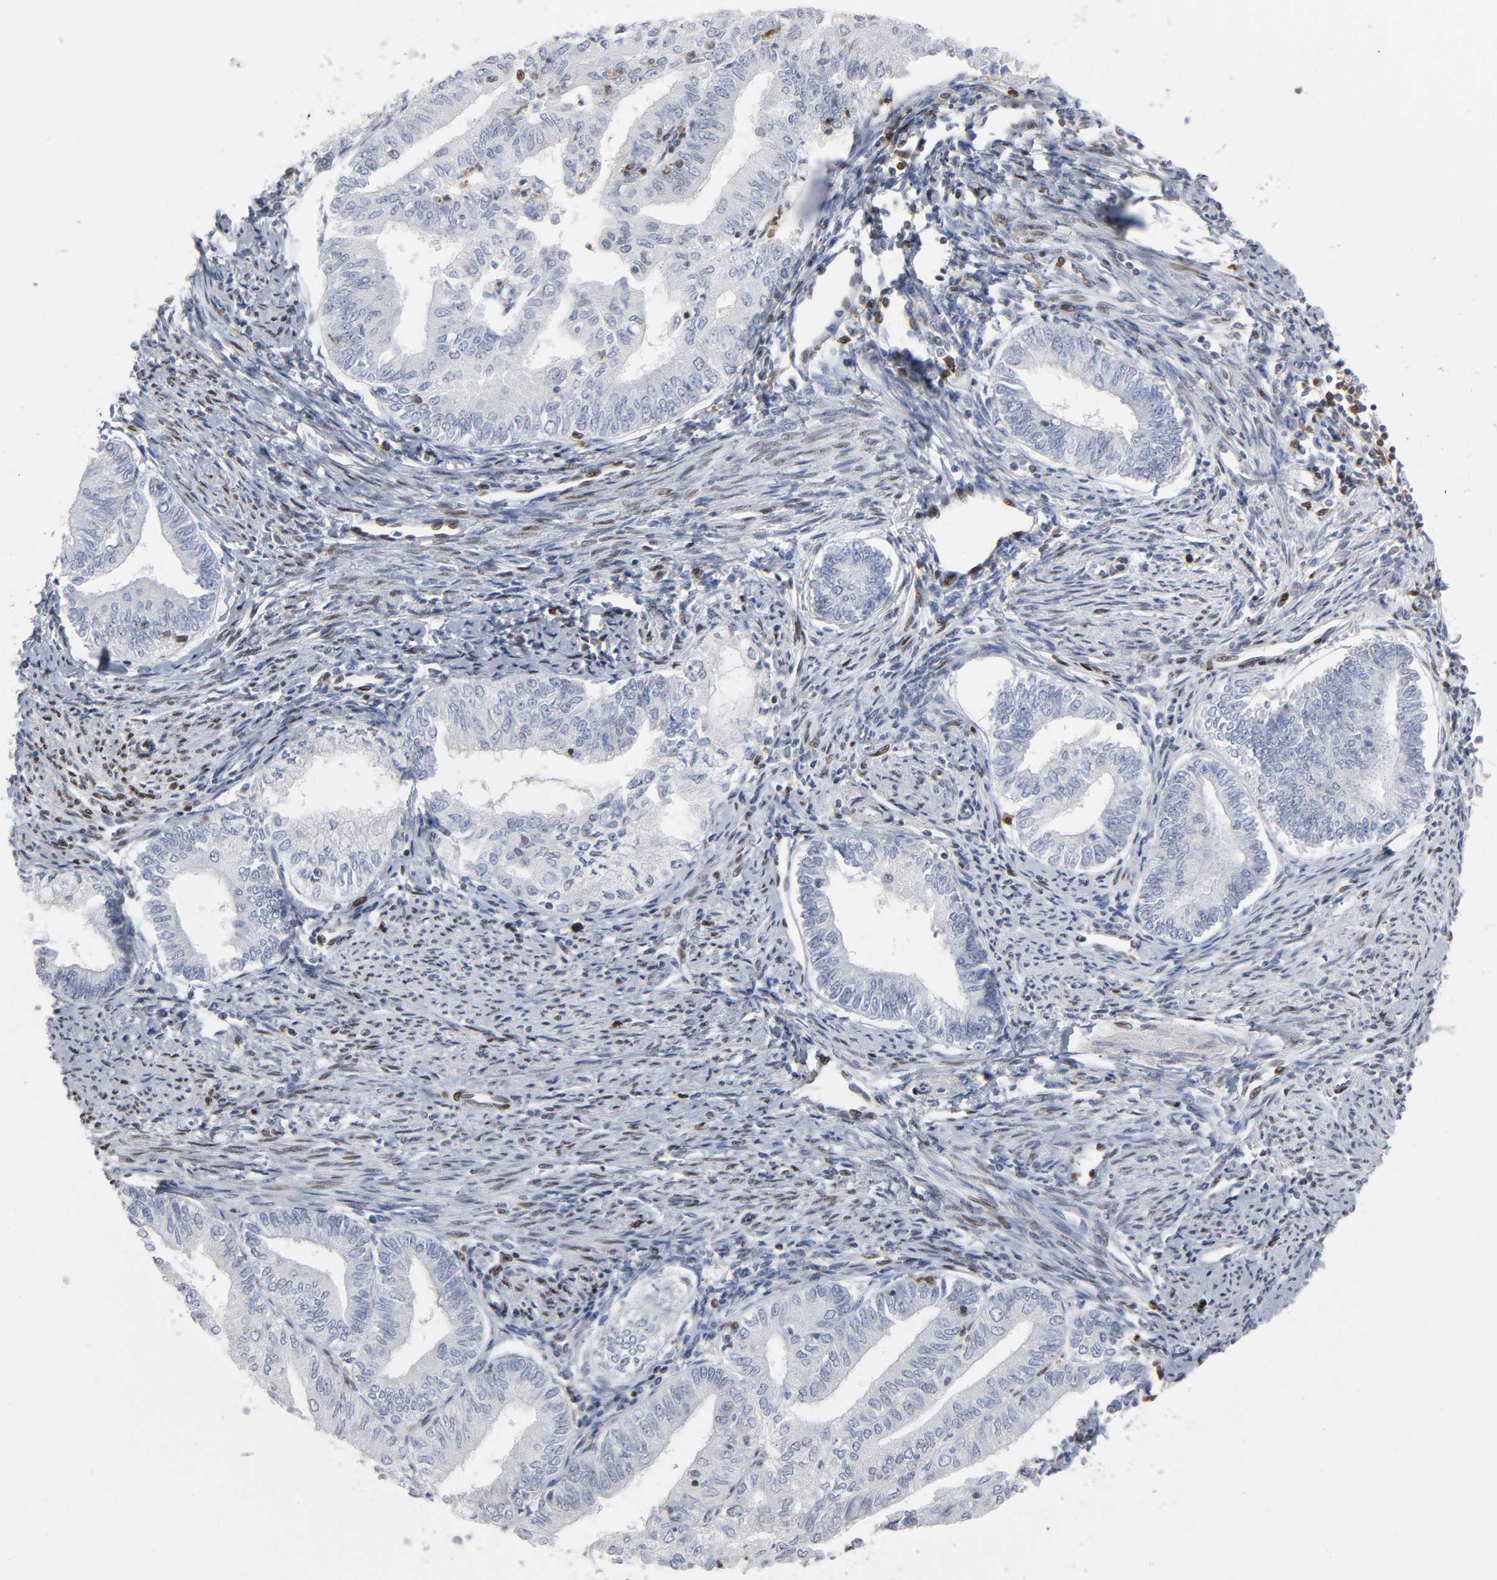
{"staining": {"intensity": "moderate", "quantity": "<25%", "location": "nuclear"}, "tissue": "endometrial cancer", "cell_type": "Tumor cells", "image_type": "cancer", "snomed": [{"axis": "morphology", "description": "Adenocarcinoma, NOS"}, {"axis": "topography", "description": "Endometrium"}], "caption": "This photomicrograph reveals IHC staining of endometrial cancer (adenocarcinoma), with low moderate nuclear staining in approximately <25% of tumor cells.", "gene": "WAS", "patient": {"sex": "female", "age": 66}}